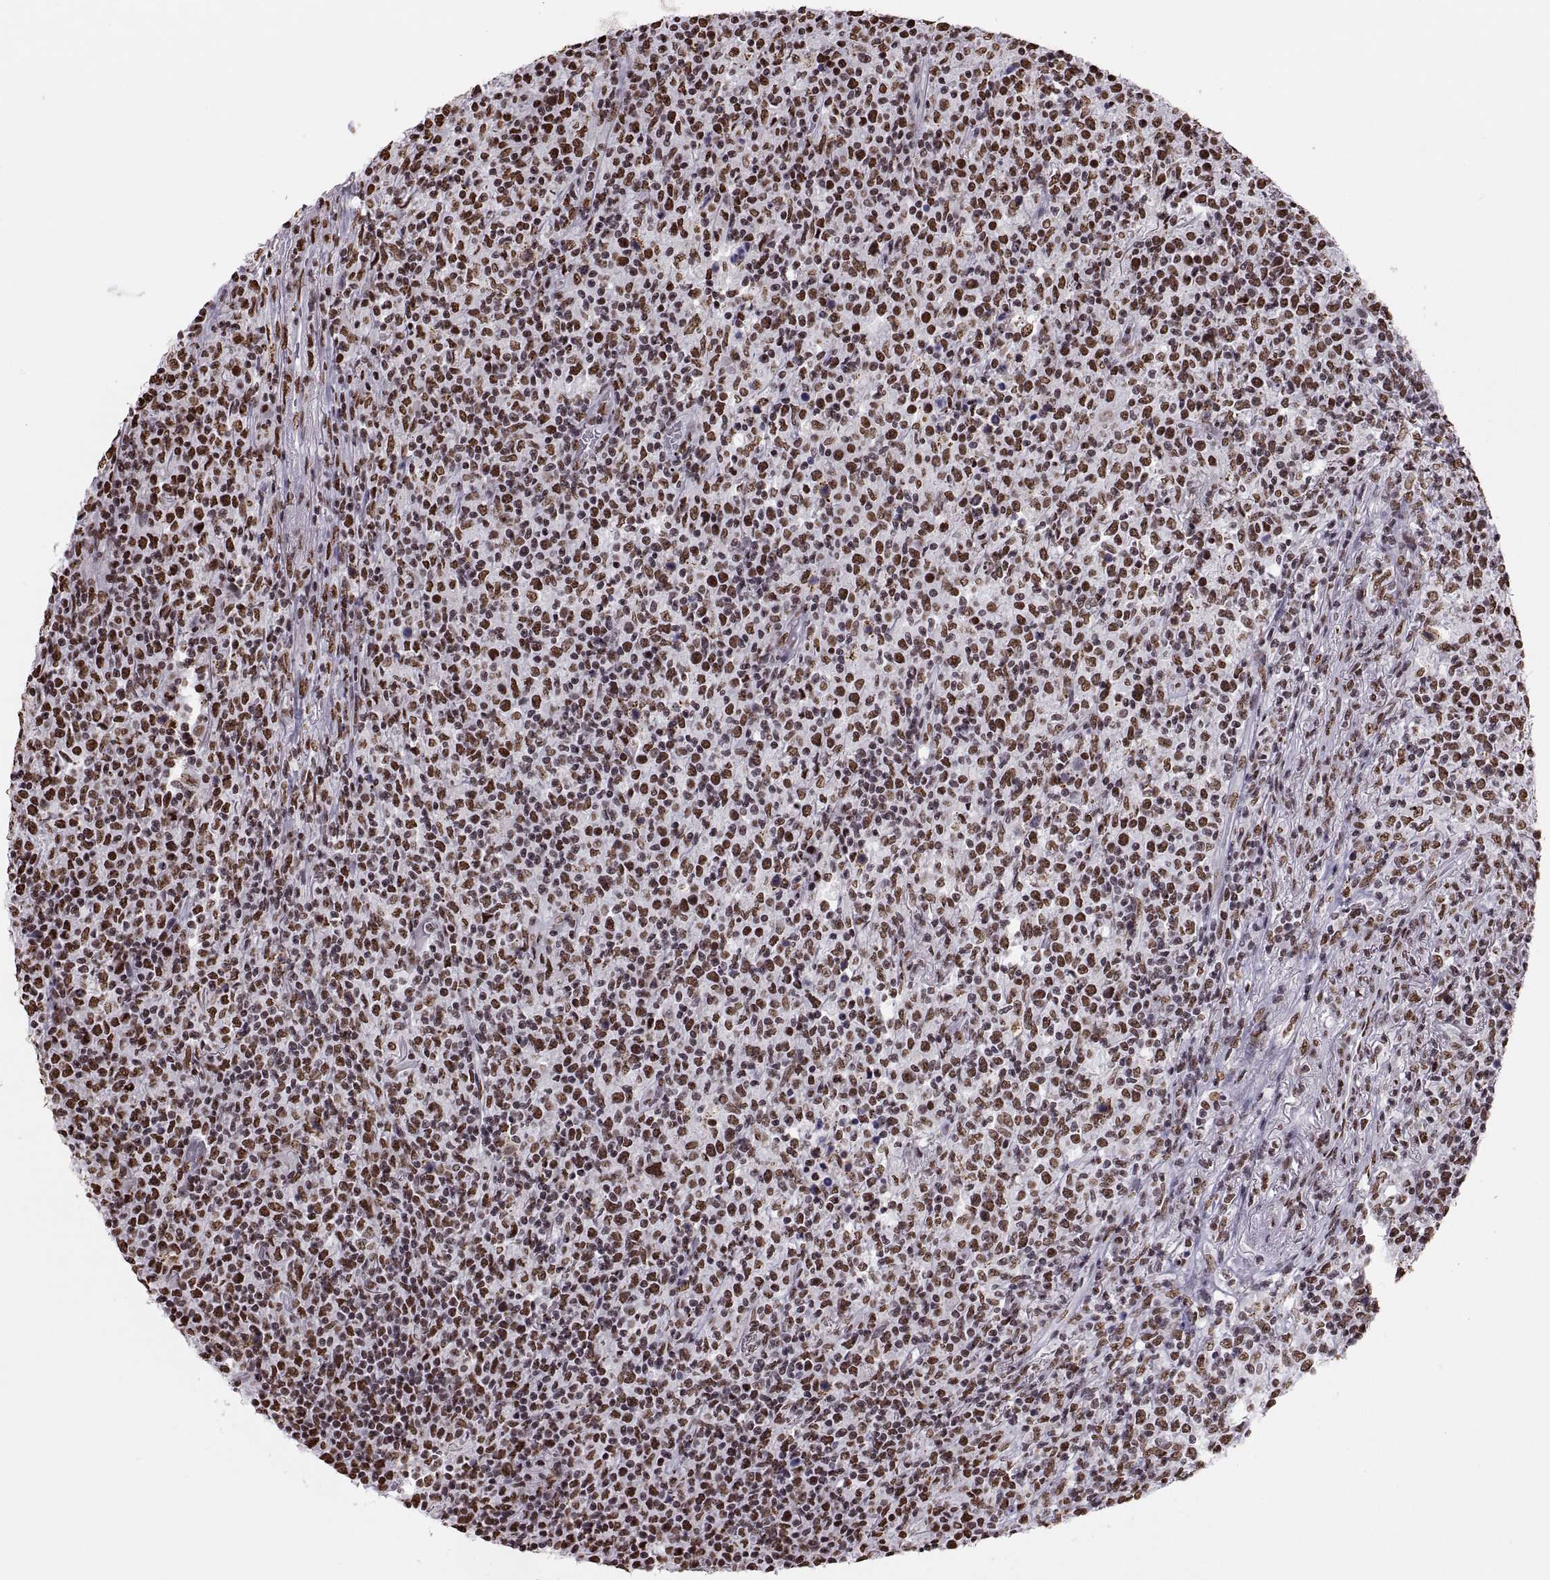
{"staining": {"intensity": "moderate", "quantity": ">75%", "location": "nuclear"}, "tissue": "lymphoma", "cell_type": "Tumor cells", "image_type": "cancer", "snomed": [{"axis": "morphology", "description": "Malignant lymphoma, non-Hodgkin's type, High grade"}, {"axis": "topography", "description": "Lung"}], "caption": "Lymphoma stained with immunohistochemistry (IHC) demonstrates moderate nuclear staining in approximately >75% of tumor cells. Using DAB (brown) and hematoxylin (blue) stains, captured at high magnification using brightfield microscopy.", "gene": "SNAI1", "patient": {"sex": "male", "age": 79}}